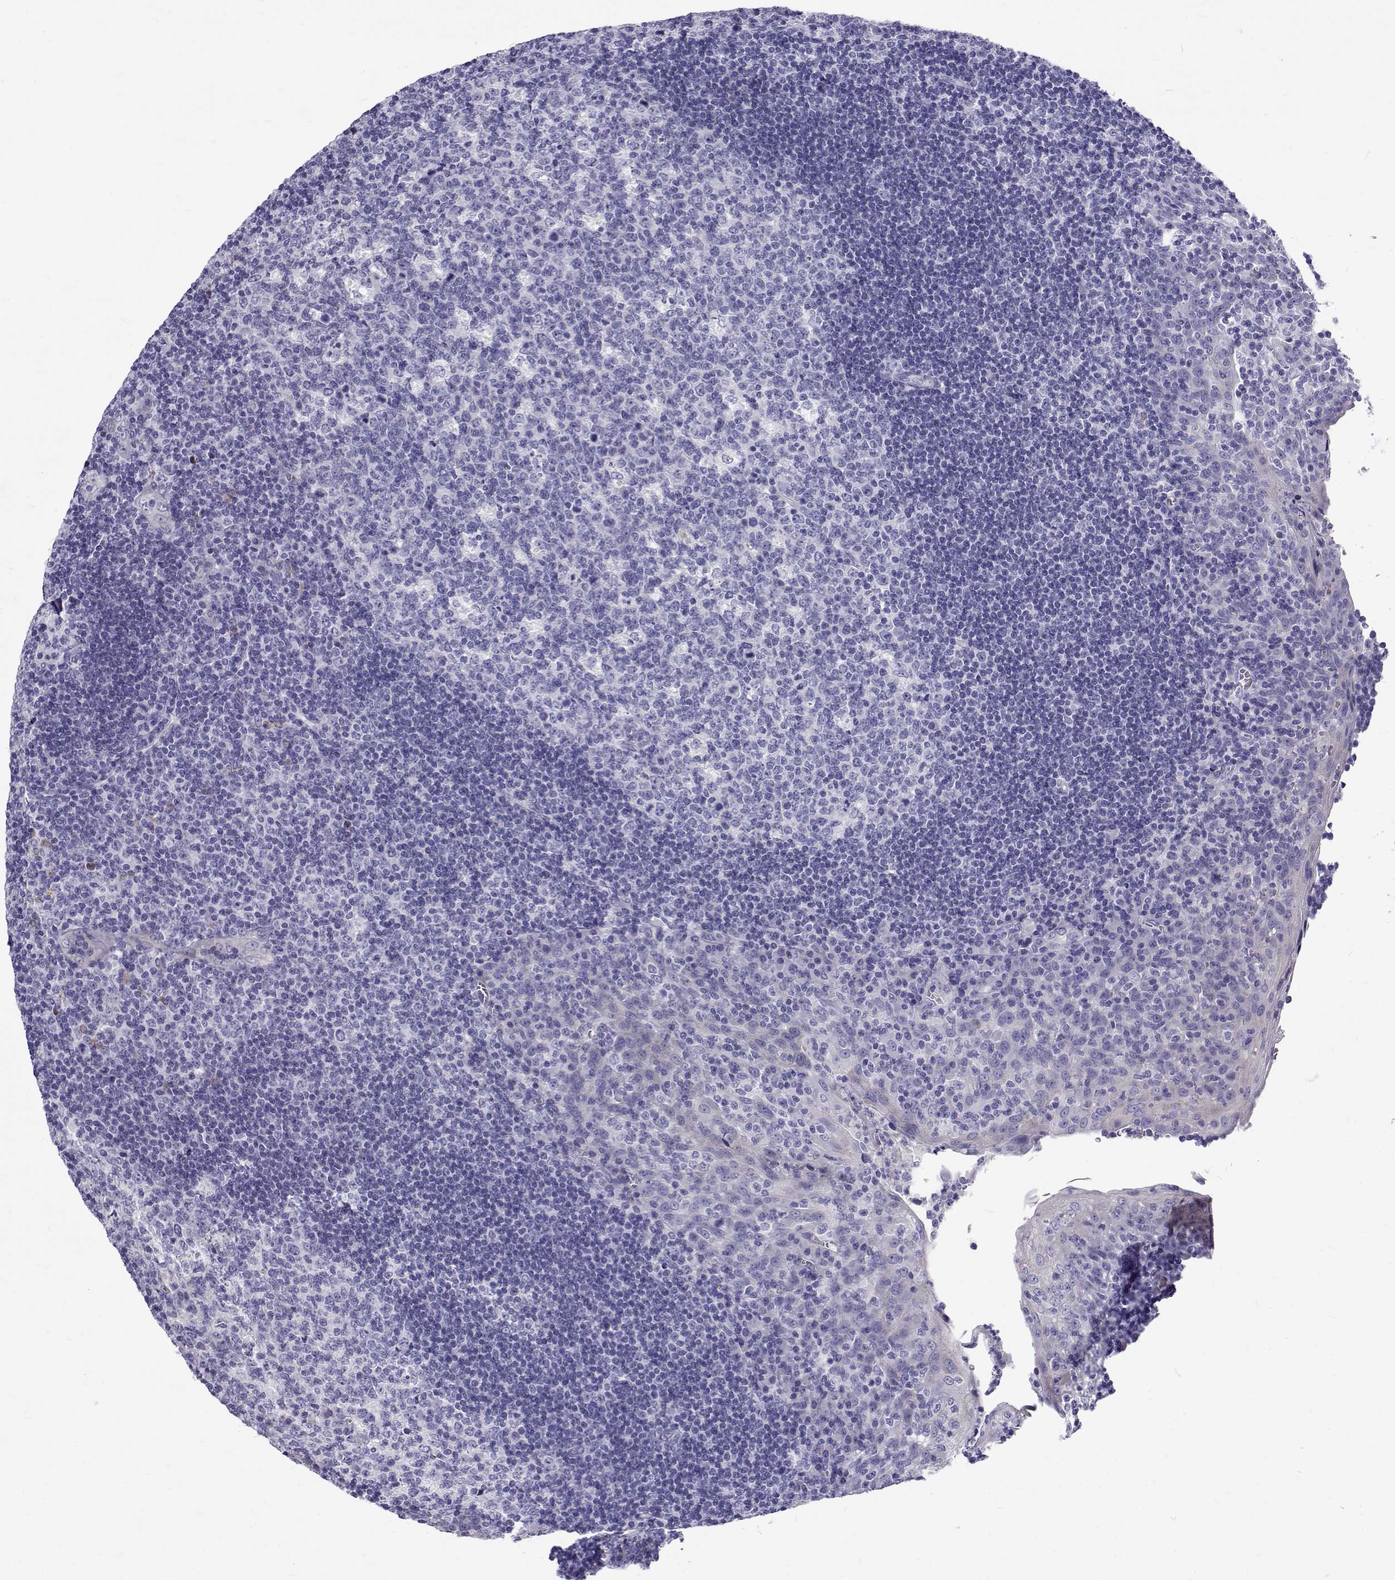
{"staining": {"intensity": "negative", "quantity": "none", "location": "none"}, "tissue": "tonsil", "cell_type": "Germinal center cells", "image_type": "normal", "snomed": [{"axis": "morphology", "description": "Normal tissue, NOS"}, {"axis": "topography", "description": "Tonsil"}], "caption": "Germinal center cells show no significant protein staining in unremarkable tonsil. The staining was performed using DAB to visualize the protein expression in brown, while the nuclei were stained in blue with hematoxylin (Magnification: 20x).", "gene": "IGSF1", "patient": {"sex": "male", "age": 17}}